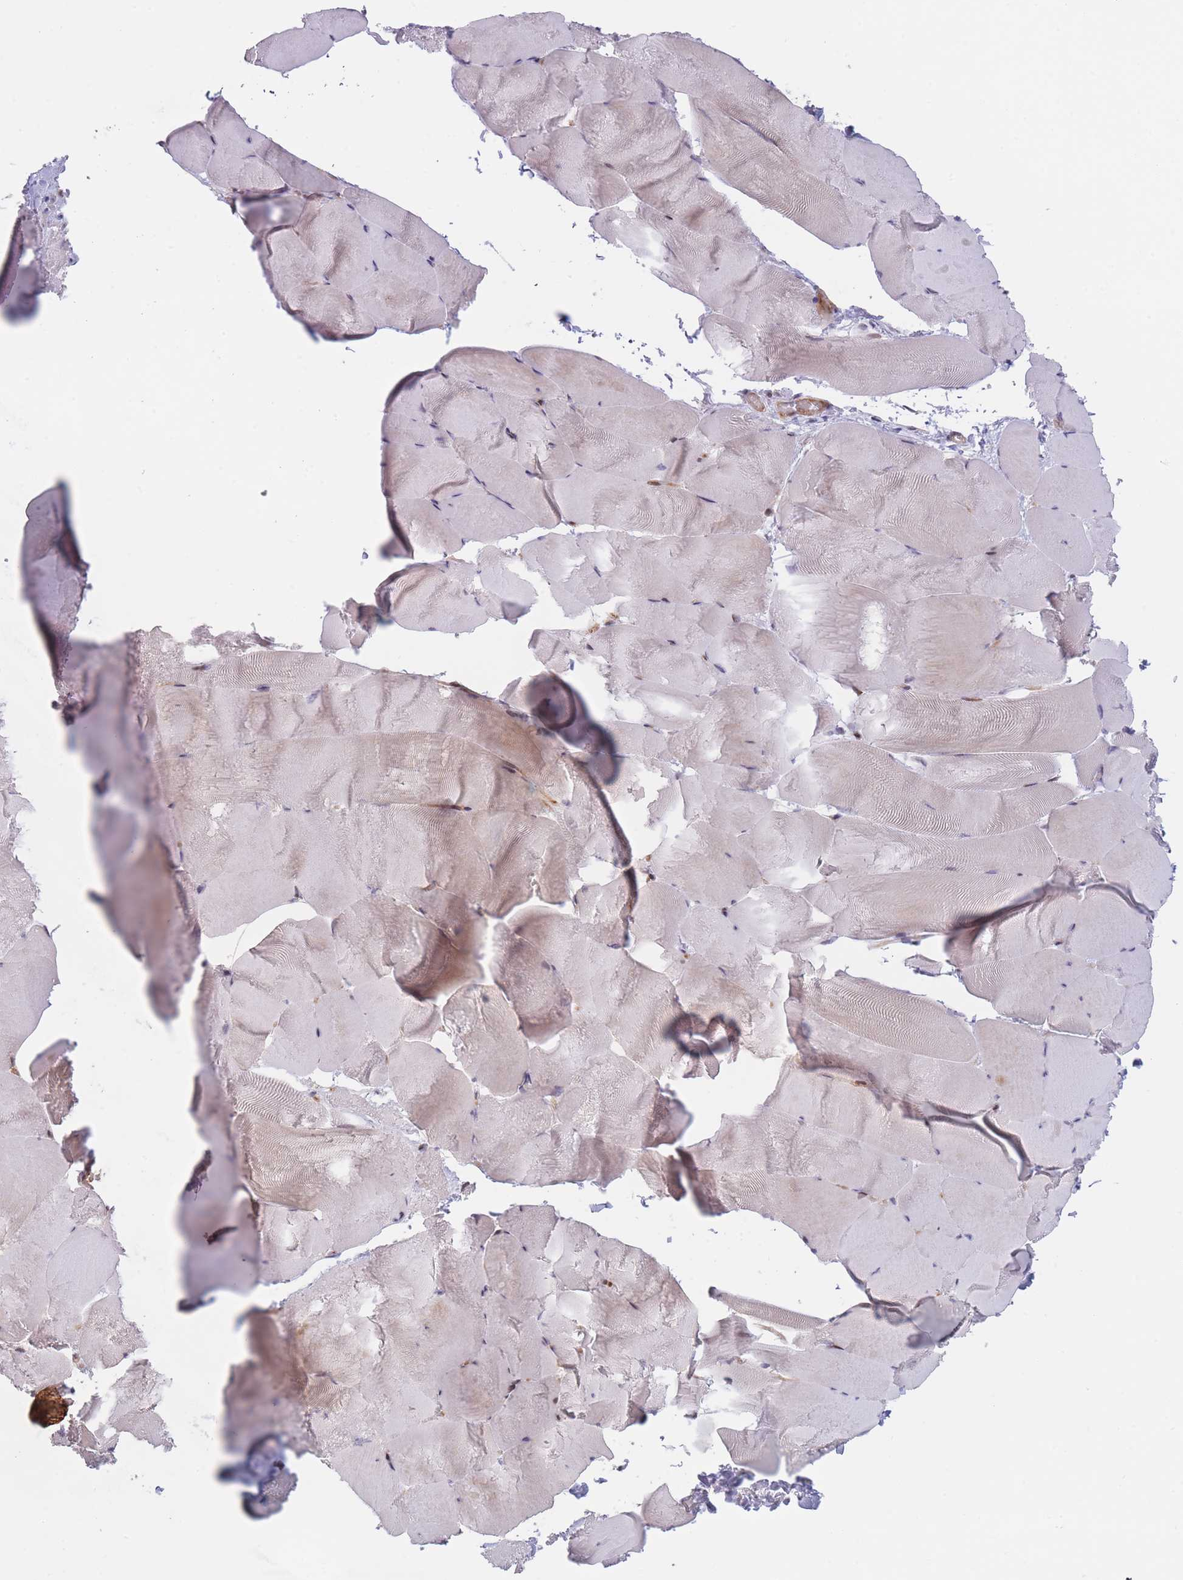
{"staining": {"intensity": "weak", "quantity": "<25%", "location": "cytoplasmic/membranous"}, "tissue": "skeletal muscle", "cell_type": "Myocytes", "image_type": "normal", "snomed": [{"axis": "morphology", "description": "Normal tissue, NOS"}, {"axis": "topography", "description": "Skeletal muscle"}], "caption": "Normal skeletal muscle was stained to show a protein in brown. There is no significant positivity in myocytes. Brightfield microscopy of immunohistochemistry stained with DAB (3,3'-diaminobenzidine) (brown) and hematoxylin (blue), captured at high magnification.", "gene": "SLC35F5", "patient": {"sex": "female", "age": 64}}